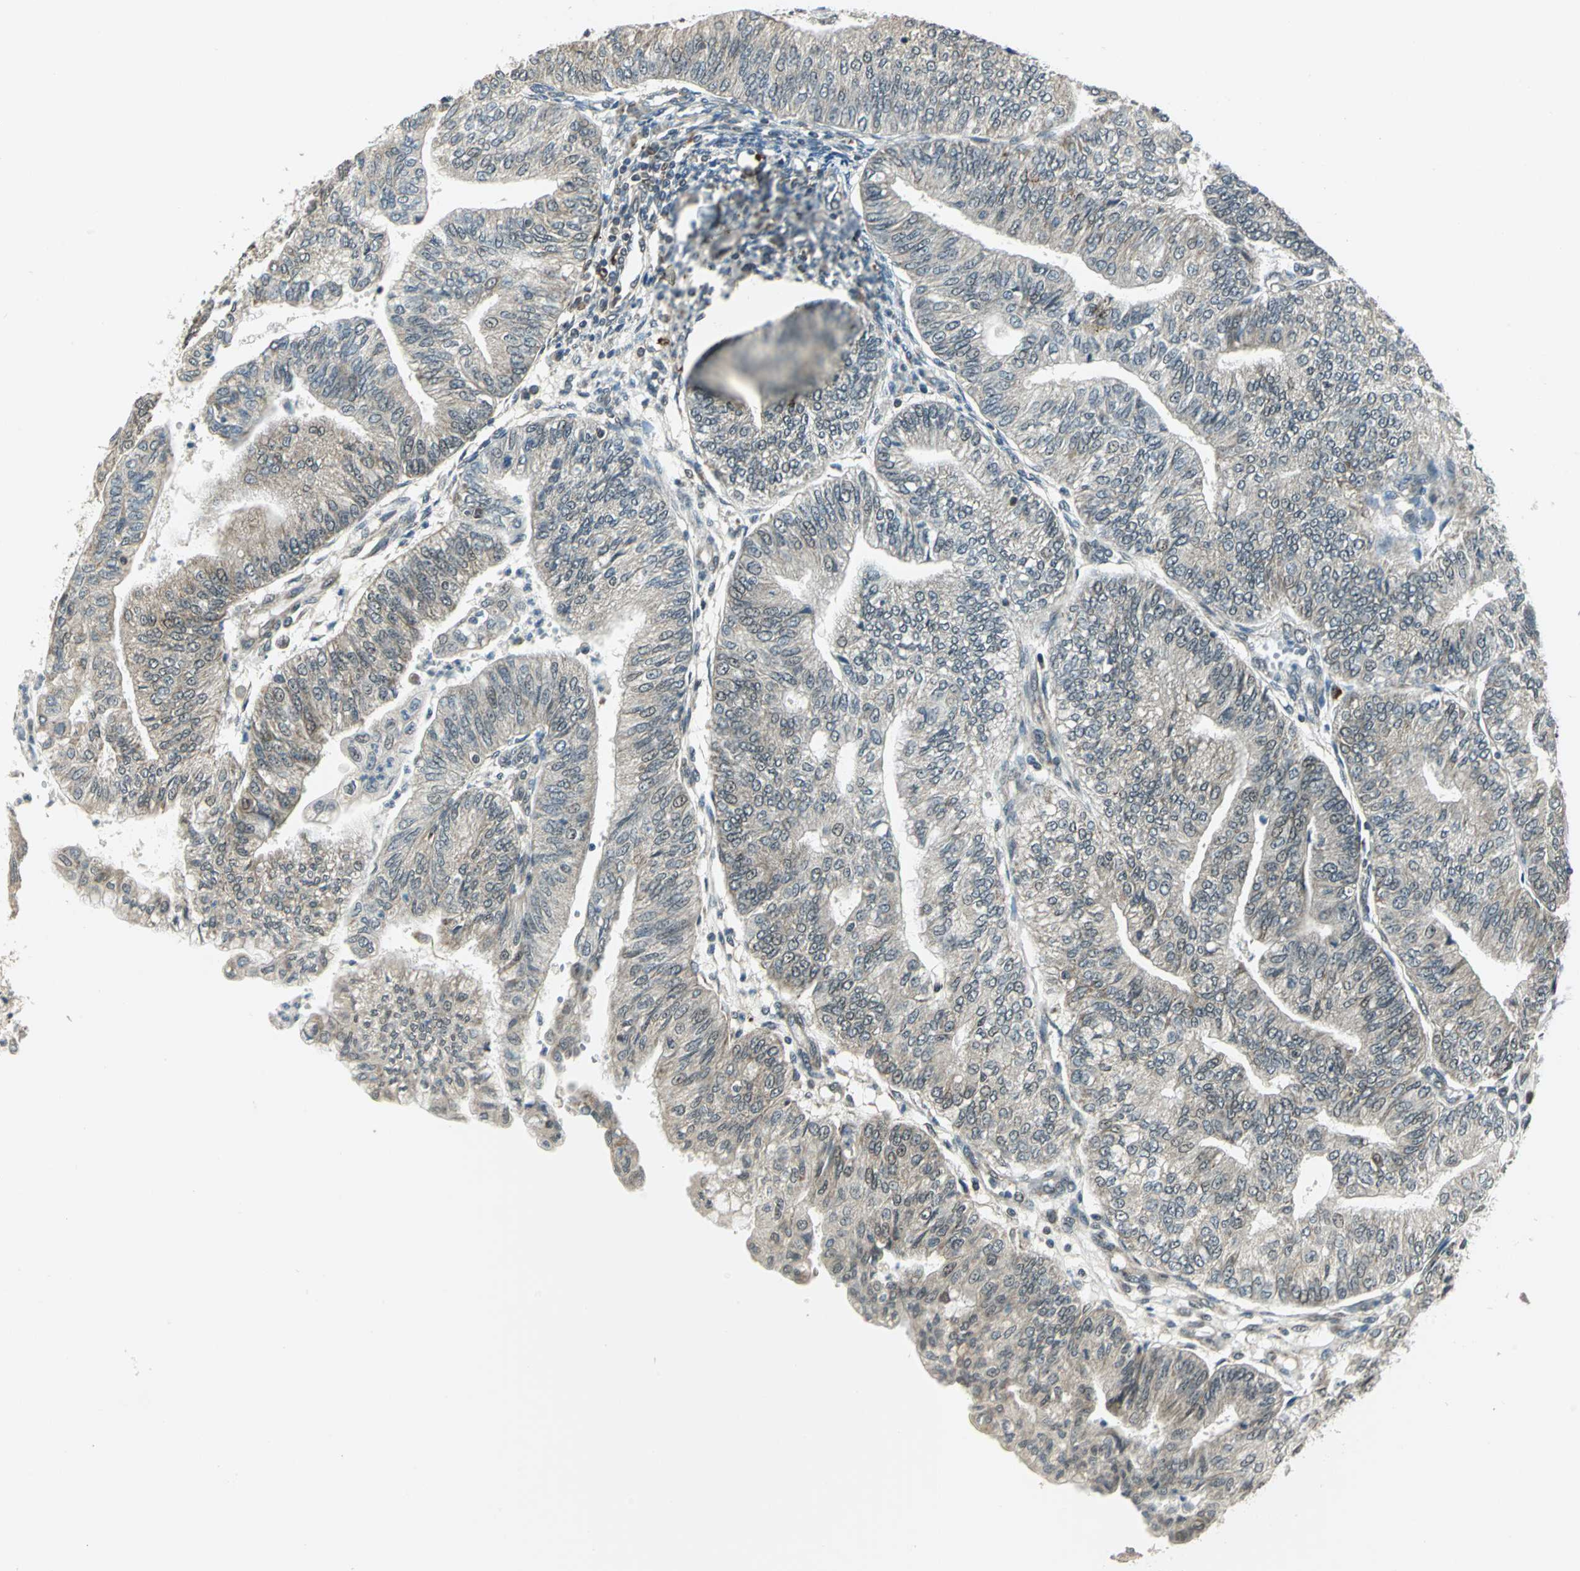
{"staining": {"intensity": "weak", "quantity": "25%-75%", "location": "cytoplasmic/membranous"}, "tissue": "endometrial cancer", "cell_type": "Tumor cells", "image_type": "cancer", "snomed": [{"axis": "morphology", "description": "Adenocarcinoma, NOS"}, {"axis": "topography", "description": "Endometrium"}], "caption": "Protein staining exhibits weak cytoplasmic/membranous staining in approximately 25%-75% of tumor cells in endometrial adenocarcinoma.", "gene": "PLAGL2", "patient": {"sex": "female", "age": 59}}